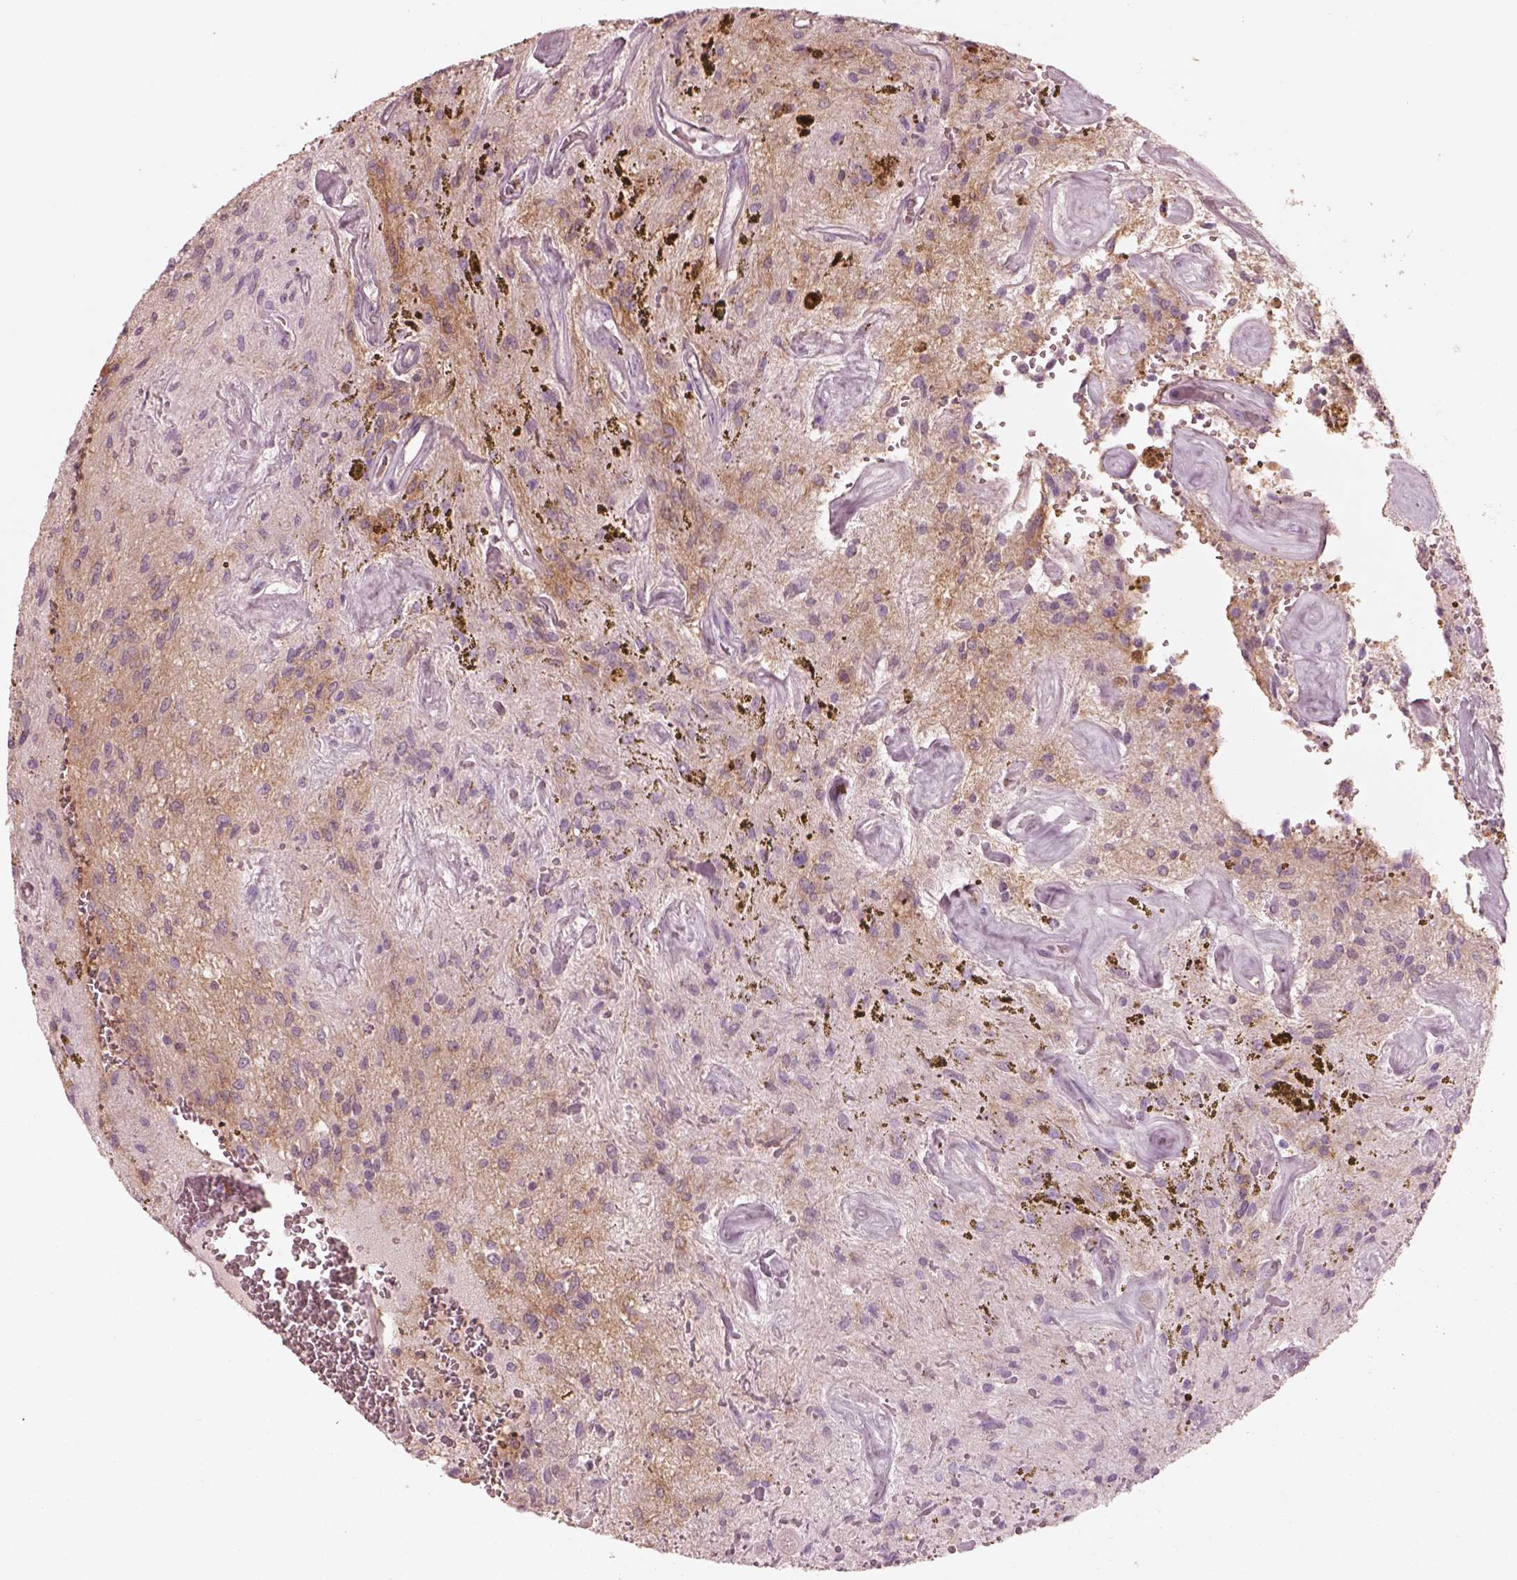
{"staining": {"intensity": "negative", "quantity": "none", "location": "none"}, "tissue": "glioma", "cell_type": "Tumor cells", "image_type": "cancer", "snomed": [{"axis": "morphology", "description": "Glioma, malignant, Low grade"}, {"axis": "topography", "description": "Cerebellum"}], "caption": "A photomicrograph of malignant glioma (low-grade) stained for a protein displays no brown staining in tumor cells. (Brightfield microscopy of DAB immunohistochemistry (IHC) at high magnification).", "gene": "GPRIN1", "patient": {"sex": "female", "age": 14}}